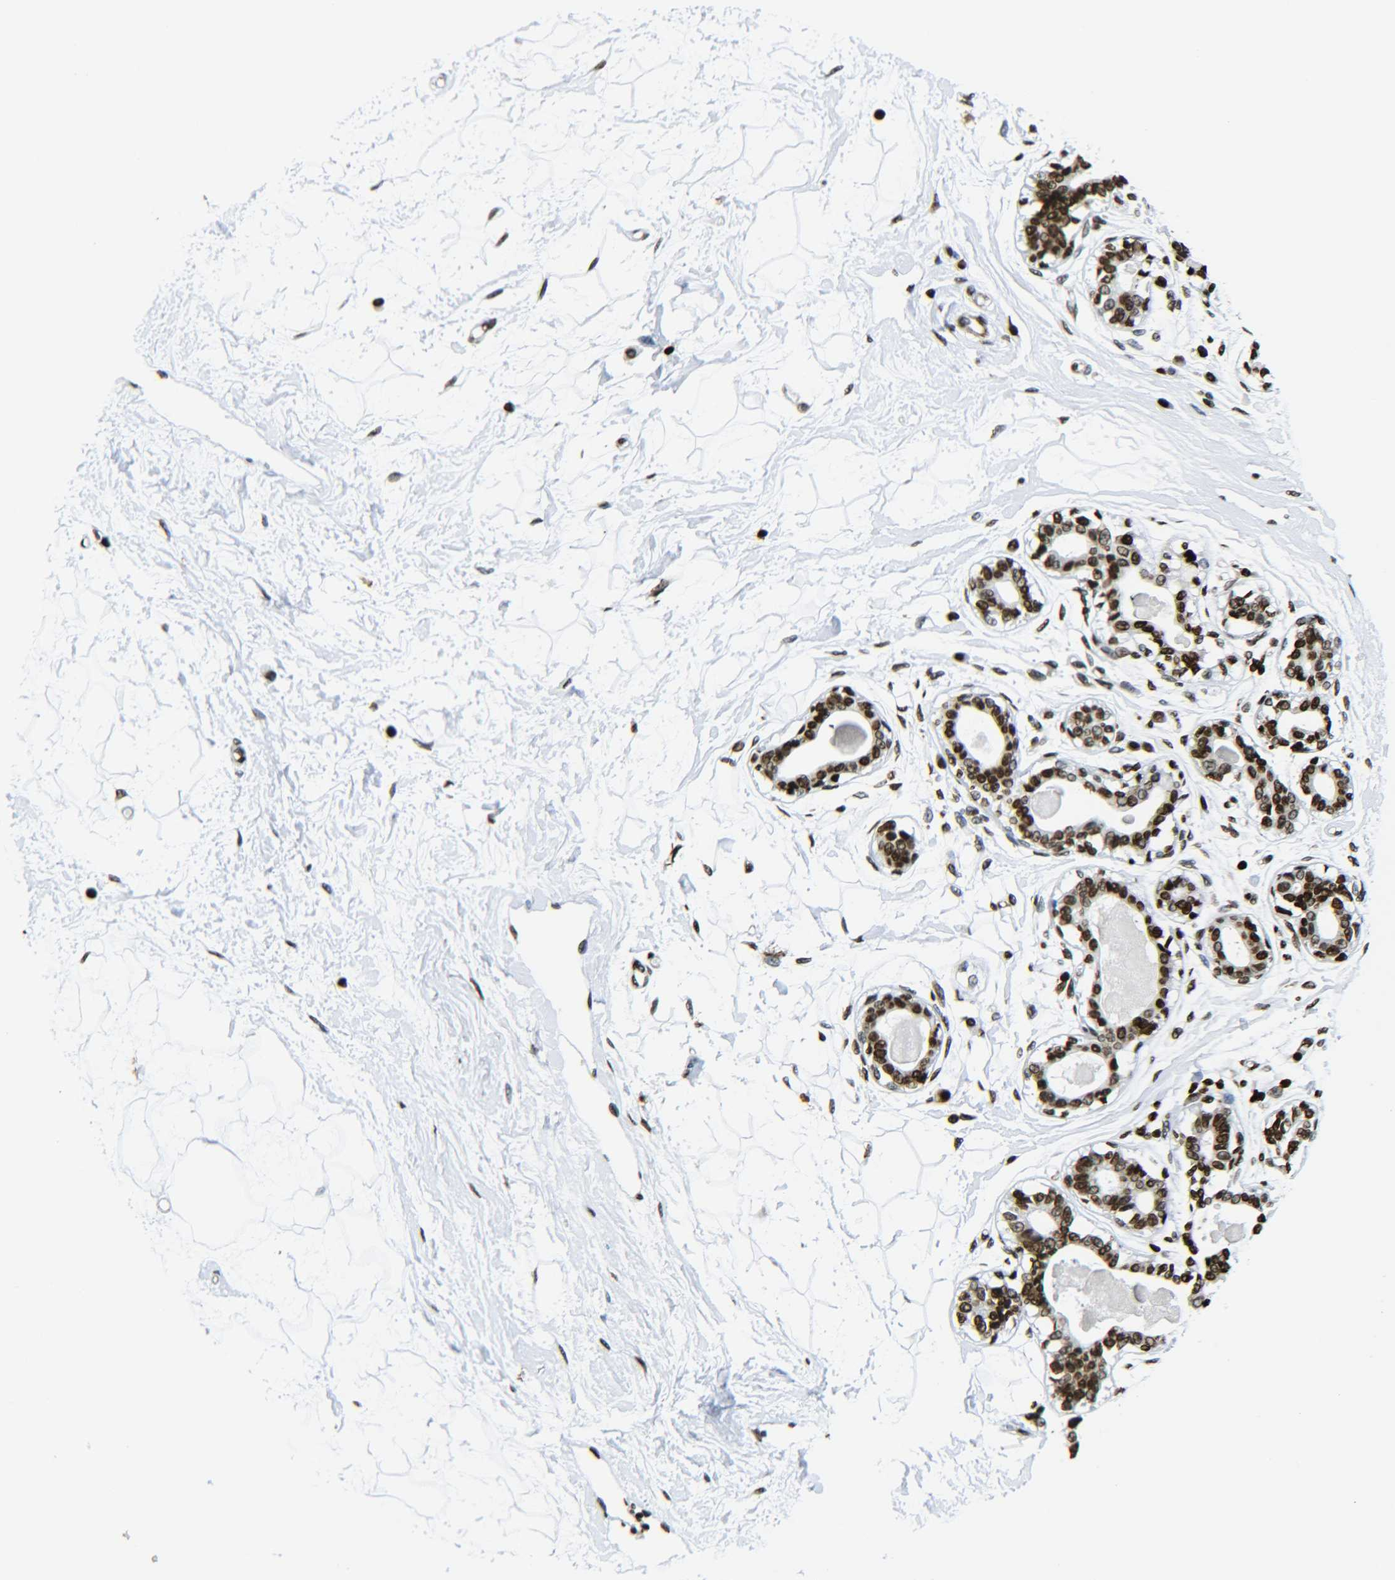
{"staining": {"intensity": "moderate", "quantity": ">75%", "location": "nuclear"}, "tissue": "breast", "cell_type": "Adipocytes", "image_type": "normal", "snomed": [{"axis": "morphology", "description": "Normal tissue, NOS"}, {"axis": "topography", "description": "Breast"}], "caption": "Immunohistochemical staining of normal breast shows medium levels of moderate nuclear staining in approximately >75% of adipocytes.", "gene": "H2AX", "patient": {"sex": "female", "age": 45}}